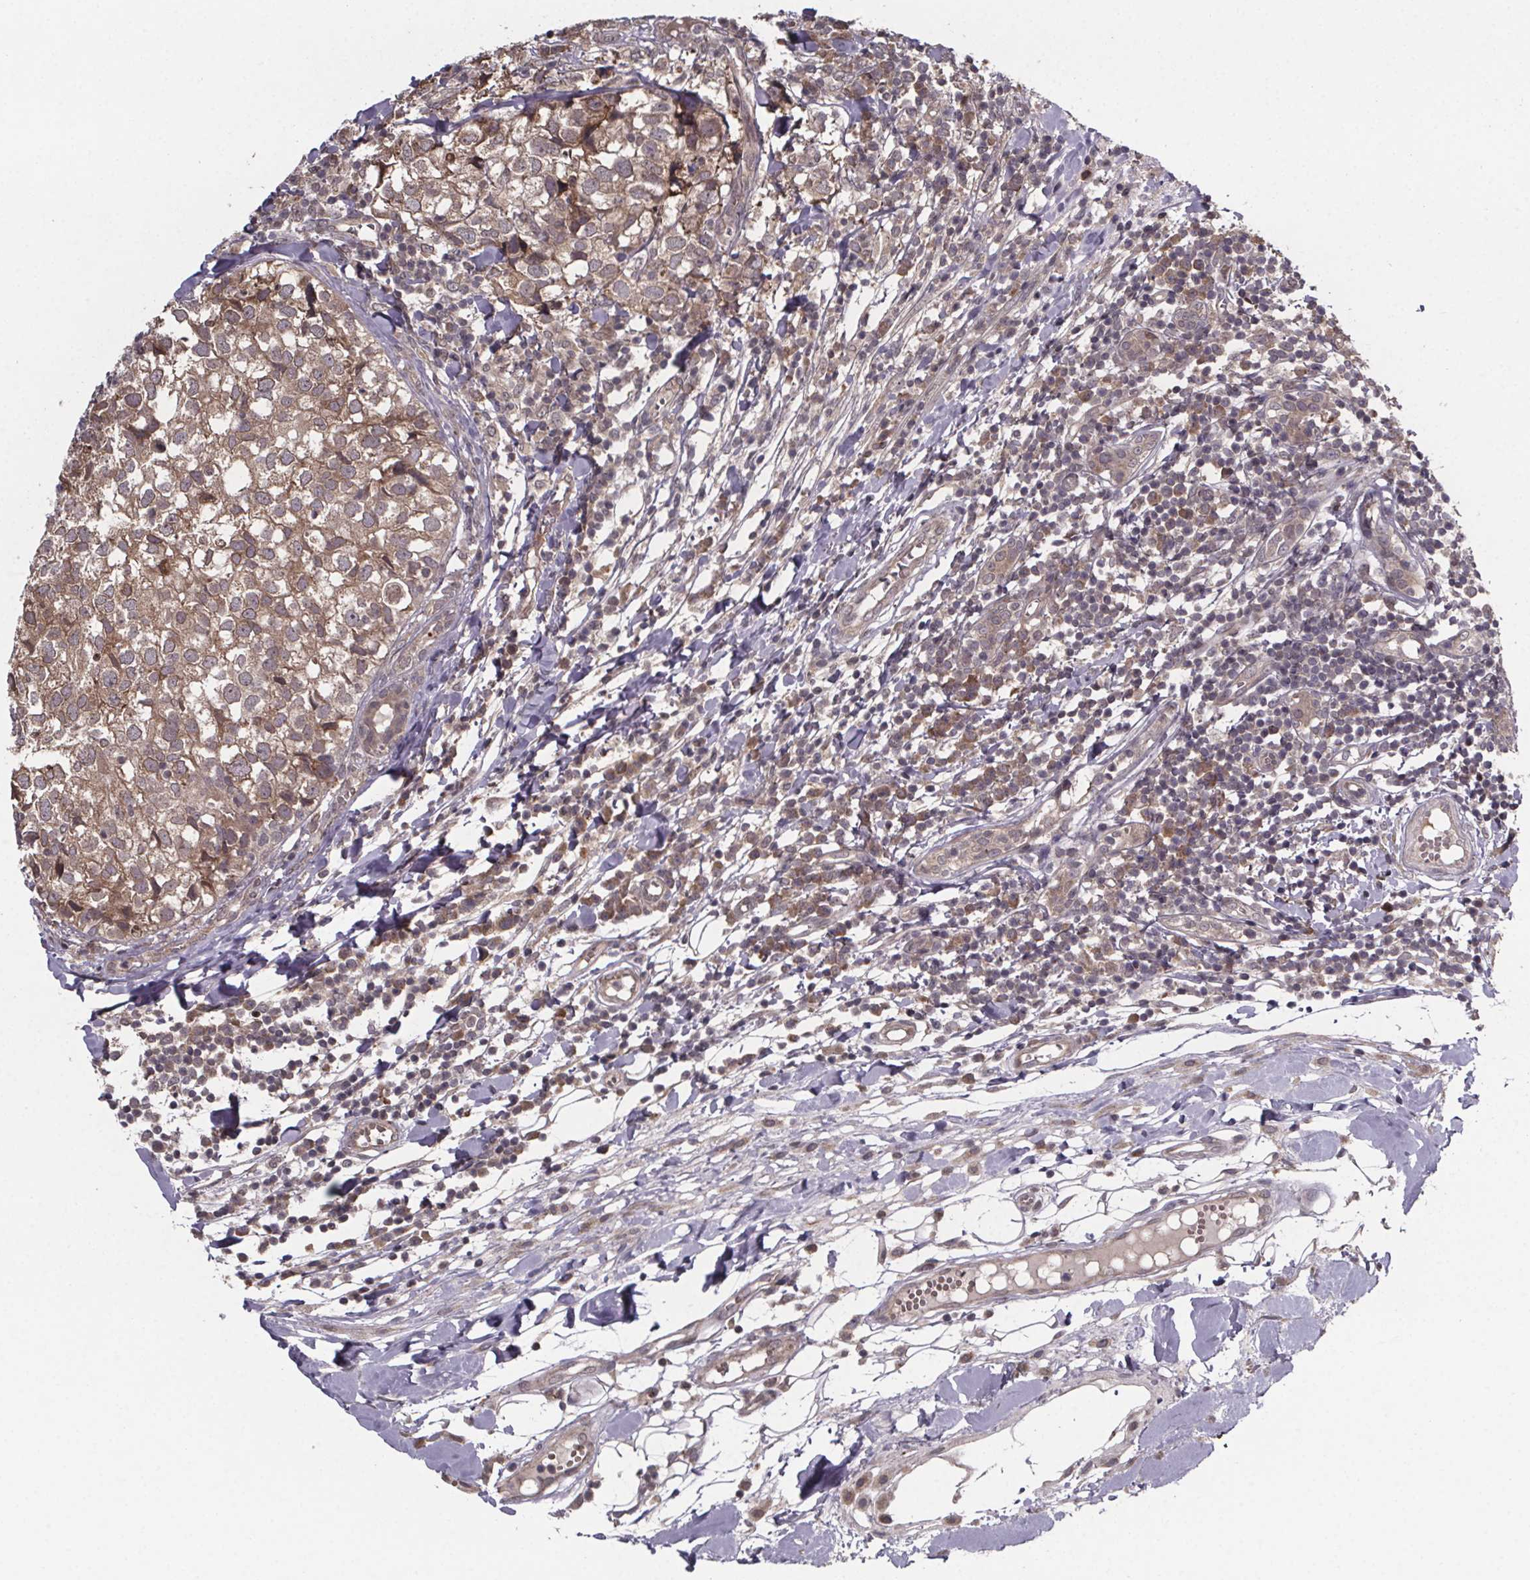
{"staining": {"intensity": "moderate", "quantity": ">75%", "location": "cytoplasmic/membranous"}, "tissue": "breast cancer", "cell_type": "Tumor cells", "image_type": "cancer", "snomed": [{"axis": "morphology", "description": "Duct carcinoma"}, {"axis": "topography", "description": "Breast"}], "caption": "An IHC photomicrograph of neoplastic tissue is shown. Protein staining in brown shows moderate cytoplasmic/membranous positivity in infiltrating ductal carcinoma (breast) within tumor cells.", "gene": "SAT1", "patient": {"sex": "female", "age": 30}}